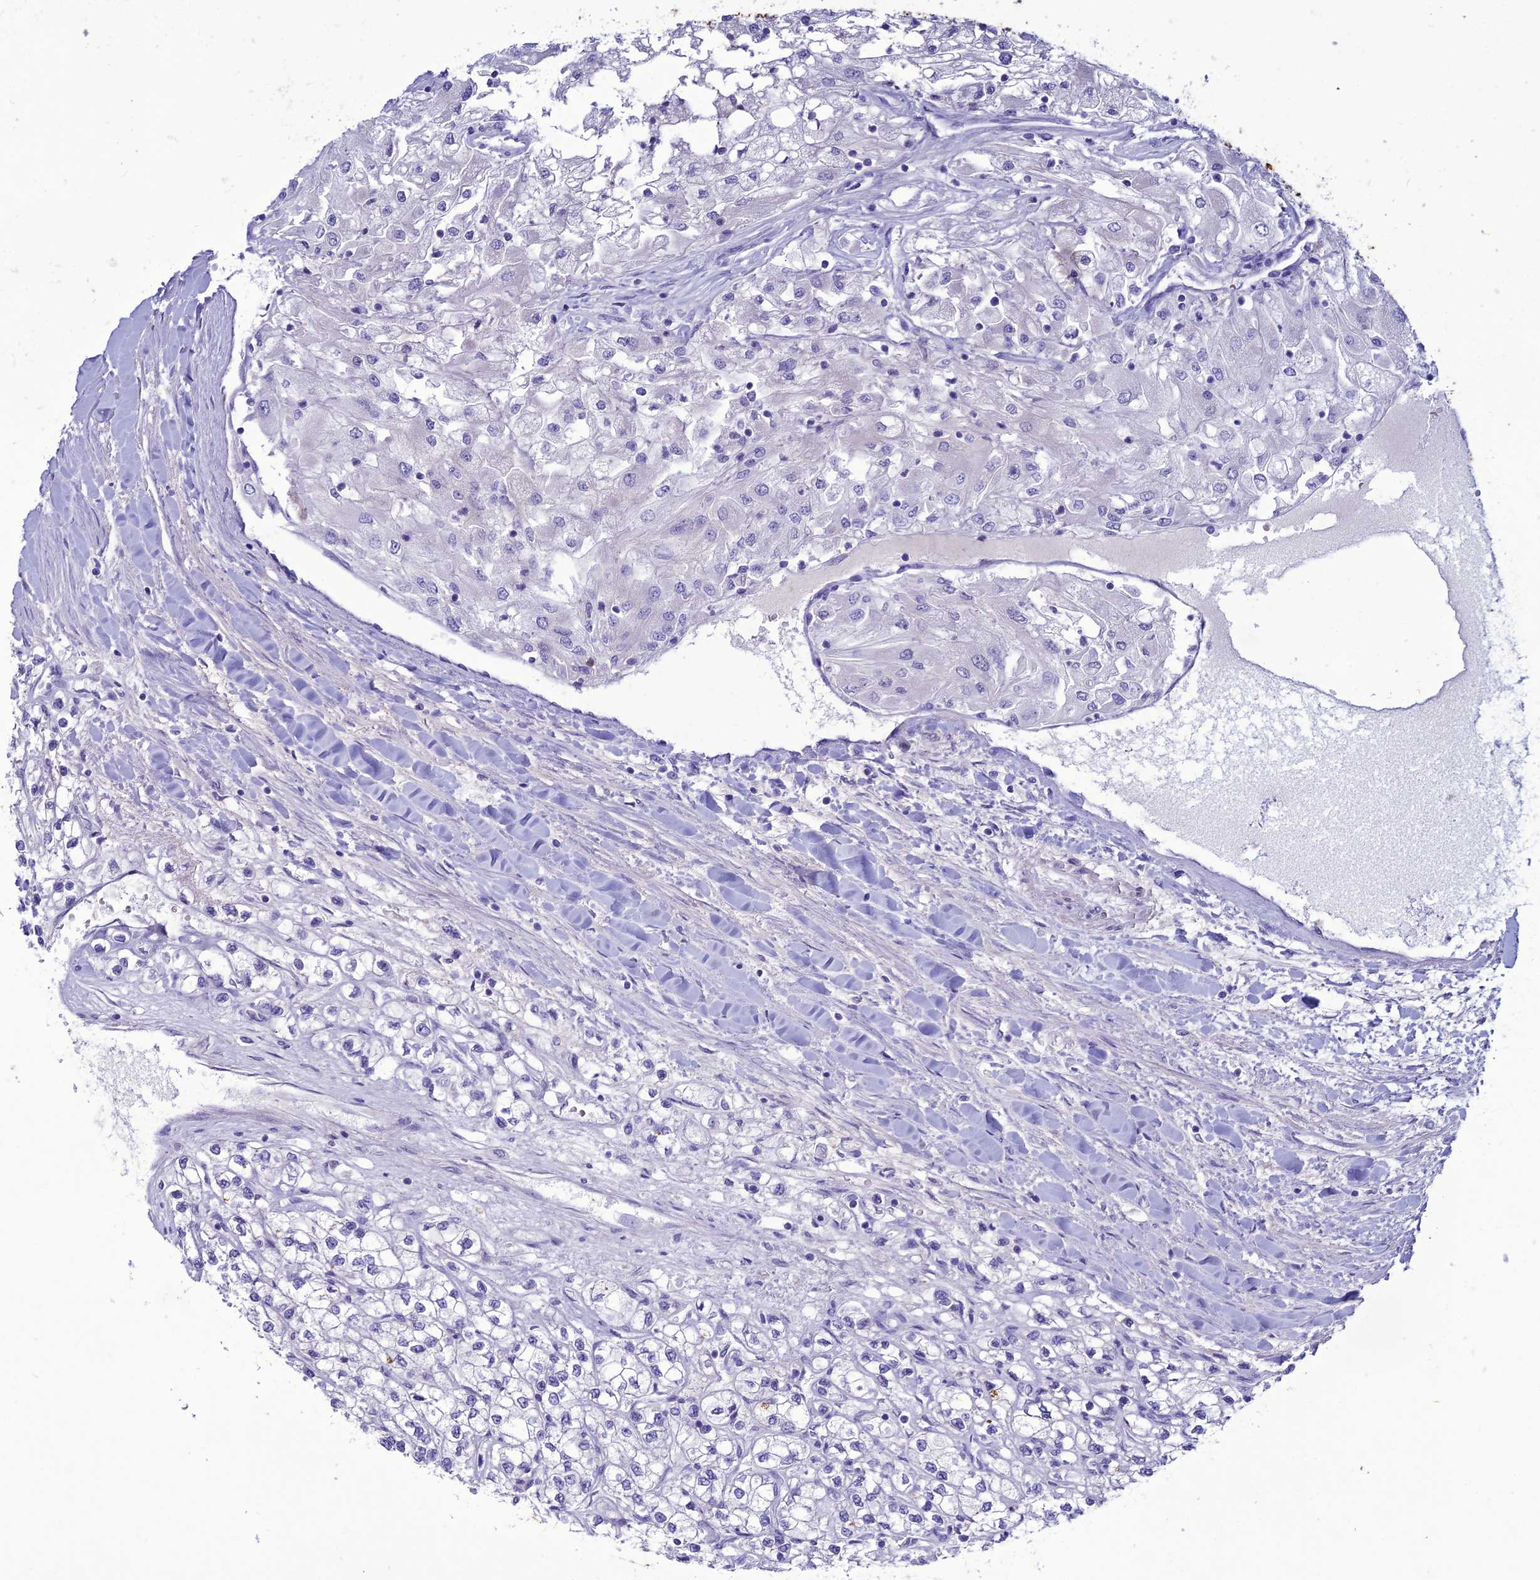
{"staining": {"intensity": "negative", "quantity": "none", "location": "none"}, "tissue": "renal cancer", "cell_type": "Tumor cells", "image_type": "cancer", "snomed": [{"axis": "morphology", "description": "Adenocarcinoma, NOS"}, {"axis": "topography", "description": "Kidney"}], "caption": "Tumor cells are negative for protein expression in human renal cancer (adenocarcinoma).", "gene": "CLEC2L", "patient": {"sex": "male", "age": 80}}